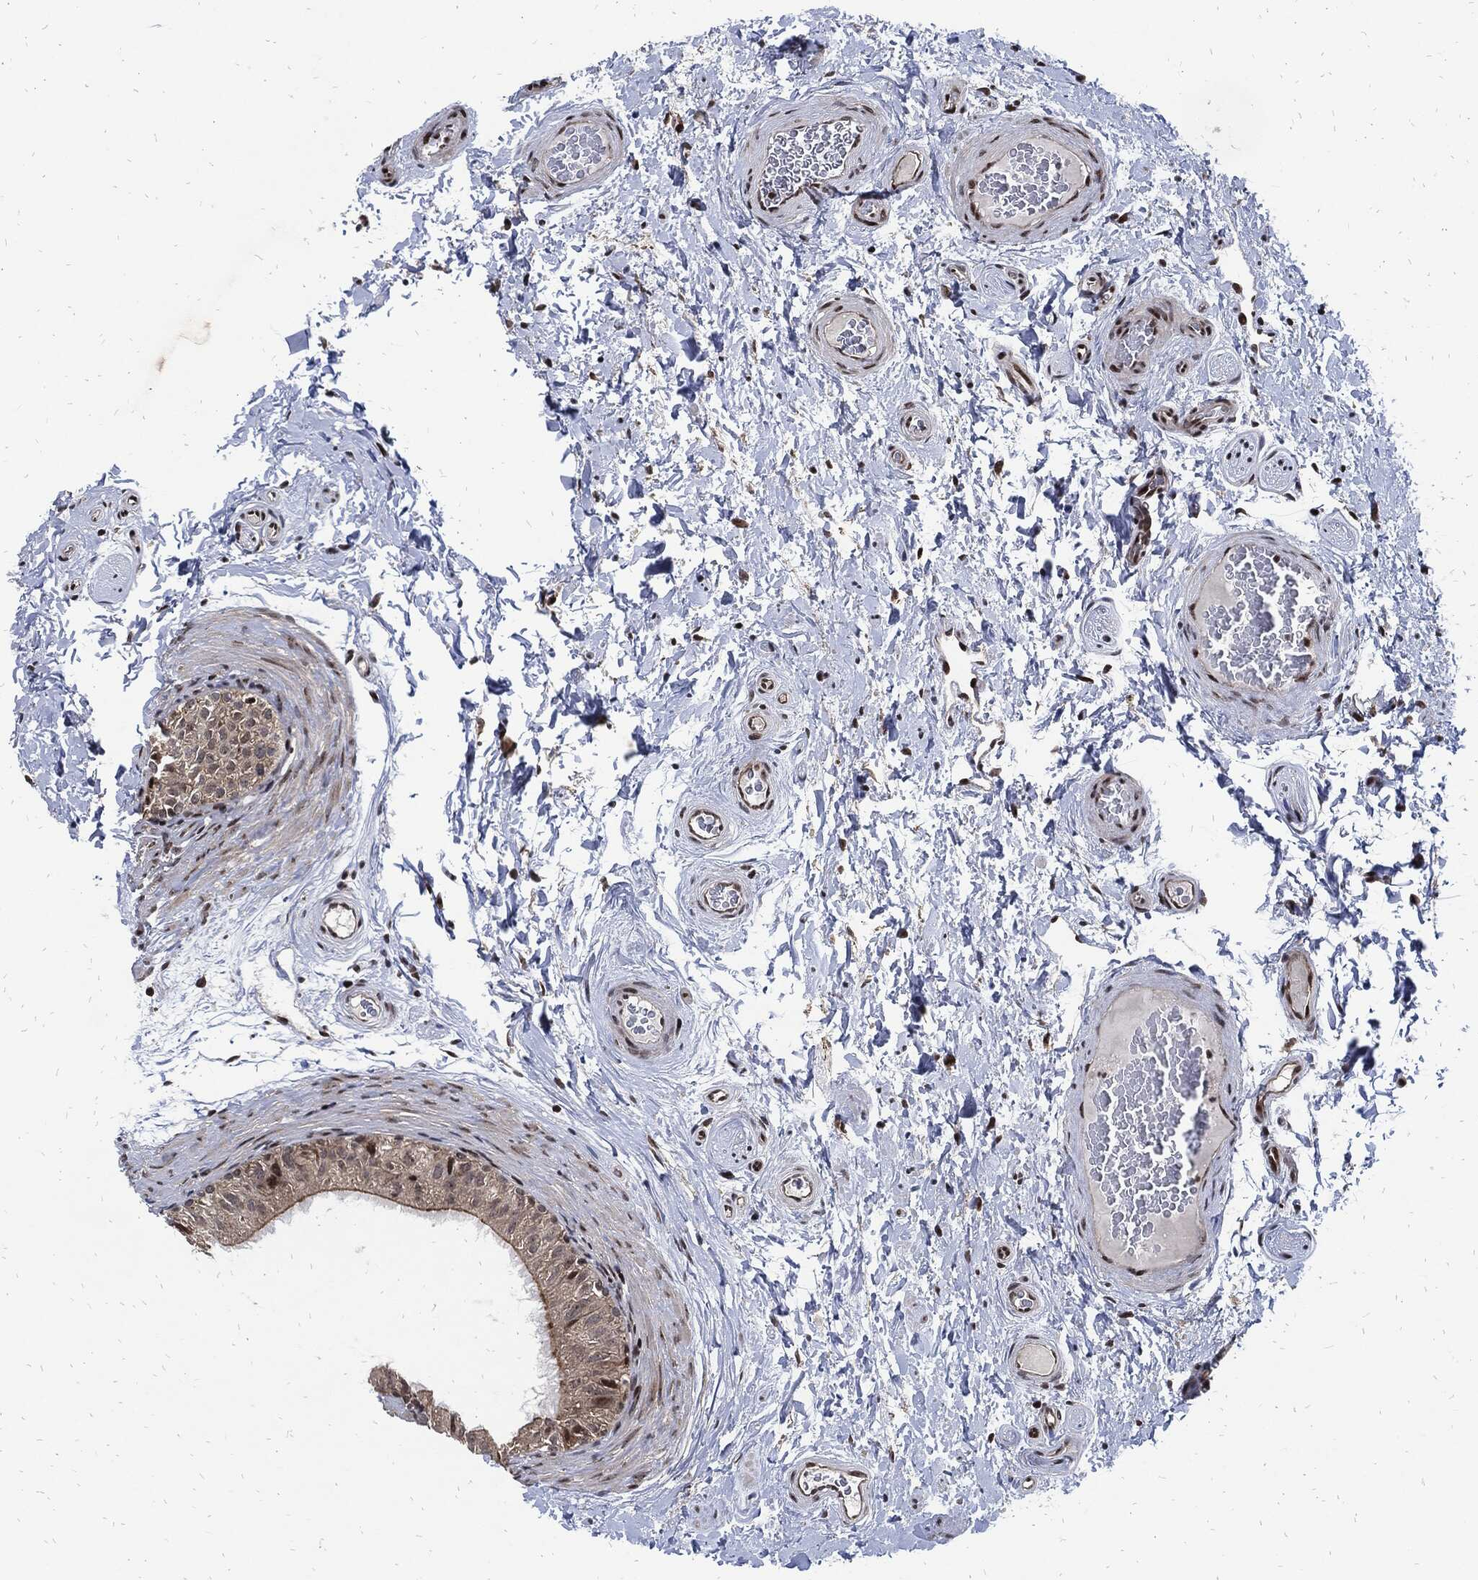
{"staining": {"intensity": "strong", "quantity": "<25%", "location": "nuclear"}, "tissue": "epididymis", "cell_type": "Glandular cells", "image_type": "normal", "snomed": [{"axis": "morphology", "description": "Normal tissue, NOS"}, {"axis": "topography", "description": "Epididymis"}], "caption": "Immunohistochemical staining of unremarkable human epididymis displays <25% levels of strong nuclear protein staining in about <25% of glandular cells. The staining was performed using DAB, with brown indicating positive protein expression. Nuclei are stained blue with hematoxylin.", "gene": "ZNF775", "patient": {"sex": "male", "age": 34}}